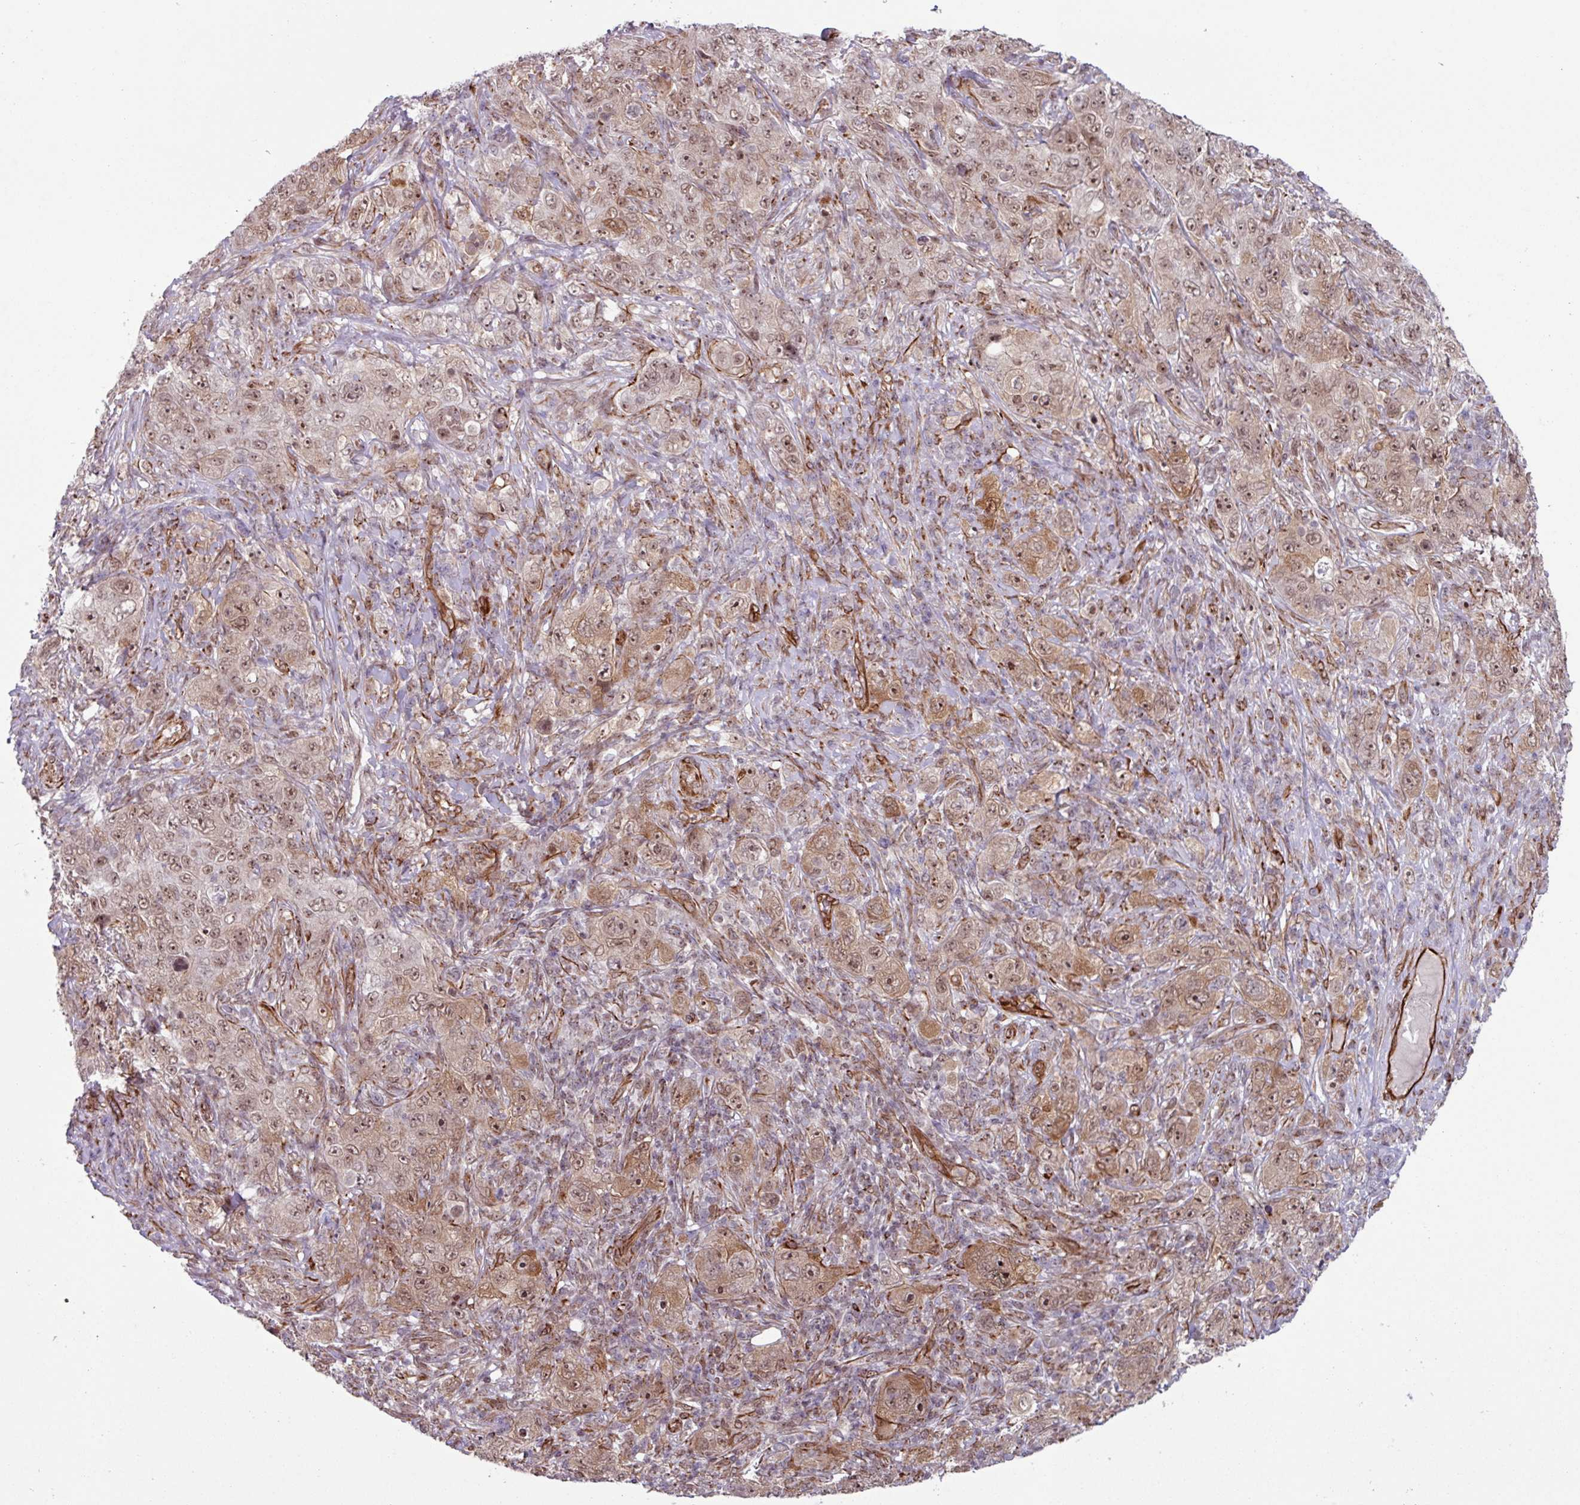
{"staining": {"intensity": "moderate", "quantity": ">75%", "location": "cytoplasmic/membranous,nuclear"}, "tissue": "pancreatic cancer", "cell_type": "Tumor cells", "image_type": "cancer", "snomed": [{"axis": "morphology", "description": "Adenocarcinoma, NOS"}, {"axis": "topography", "description": "Pancreas"}], "caption": "A photomicrograph of human pancreatic cancer (adenocarcinoma) stained for a protein displays moderate cytoplasmic/membranous and nuclear brown staining in tumor cells.", "gene": "CHD3", "patient": {"sex": "male", "age": 68}}